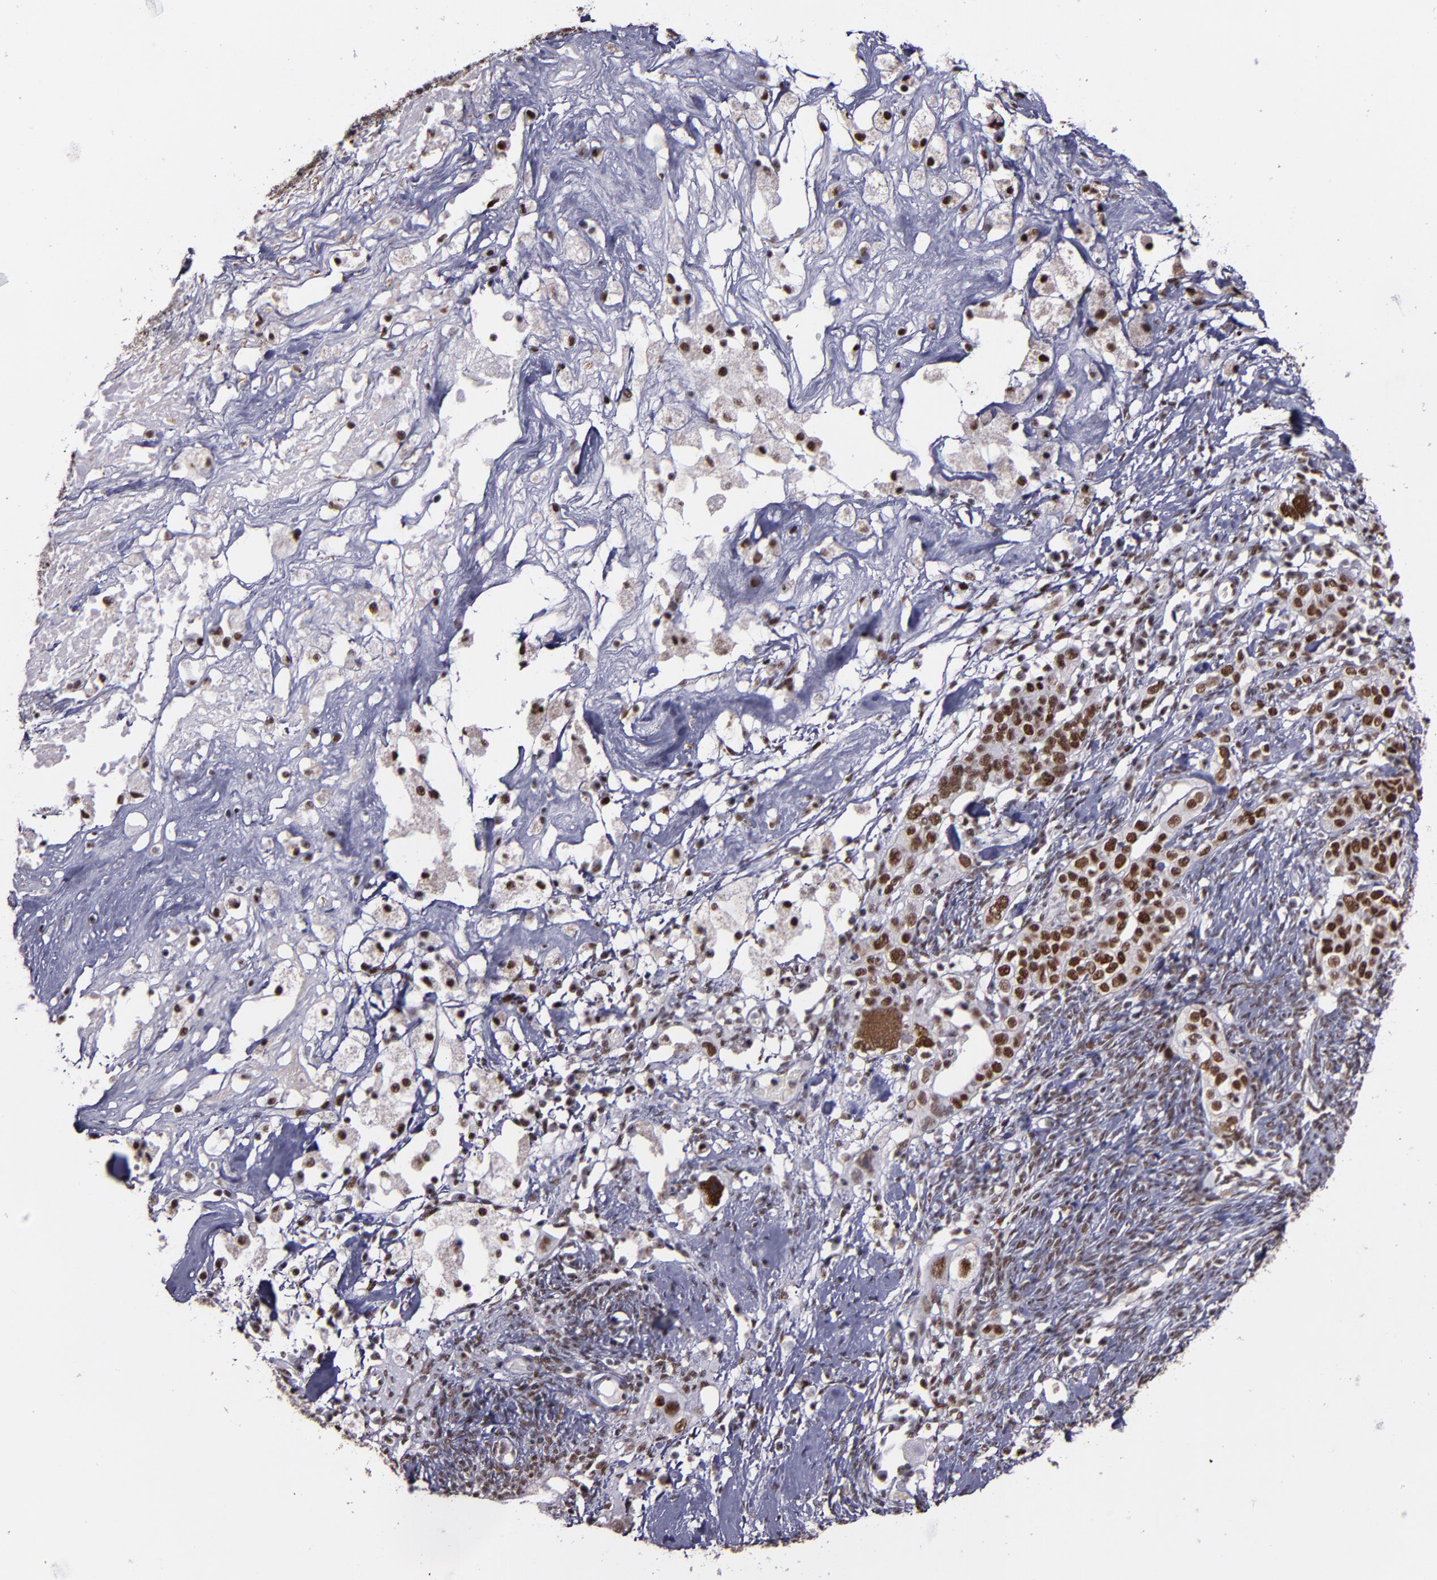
{"staining": {"intensity": "strong", "quantity": ">75%", "location": "nuclear"}, "tissue": "ovarian cancer", "cell_type": "Tumor cells", "image_type": "cancer", "snomed": [{"axis": "morphology", "description": "Normal tissue, NOS"}, {"axis": "morphology", "description": "Cystadenocarcinoma, serous, NOS"}, {"axis": "topography", "description": "Ovary"}], "caption": "Human ovarian cancer stained with a brown dye reveals strong nuclear positive positivity in approximately >75% of tumor cells.", "gene": "PPP4R3A", "patient": {"sex": "female", "age": 62}}